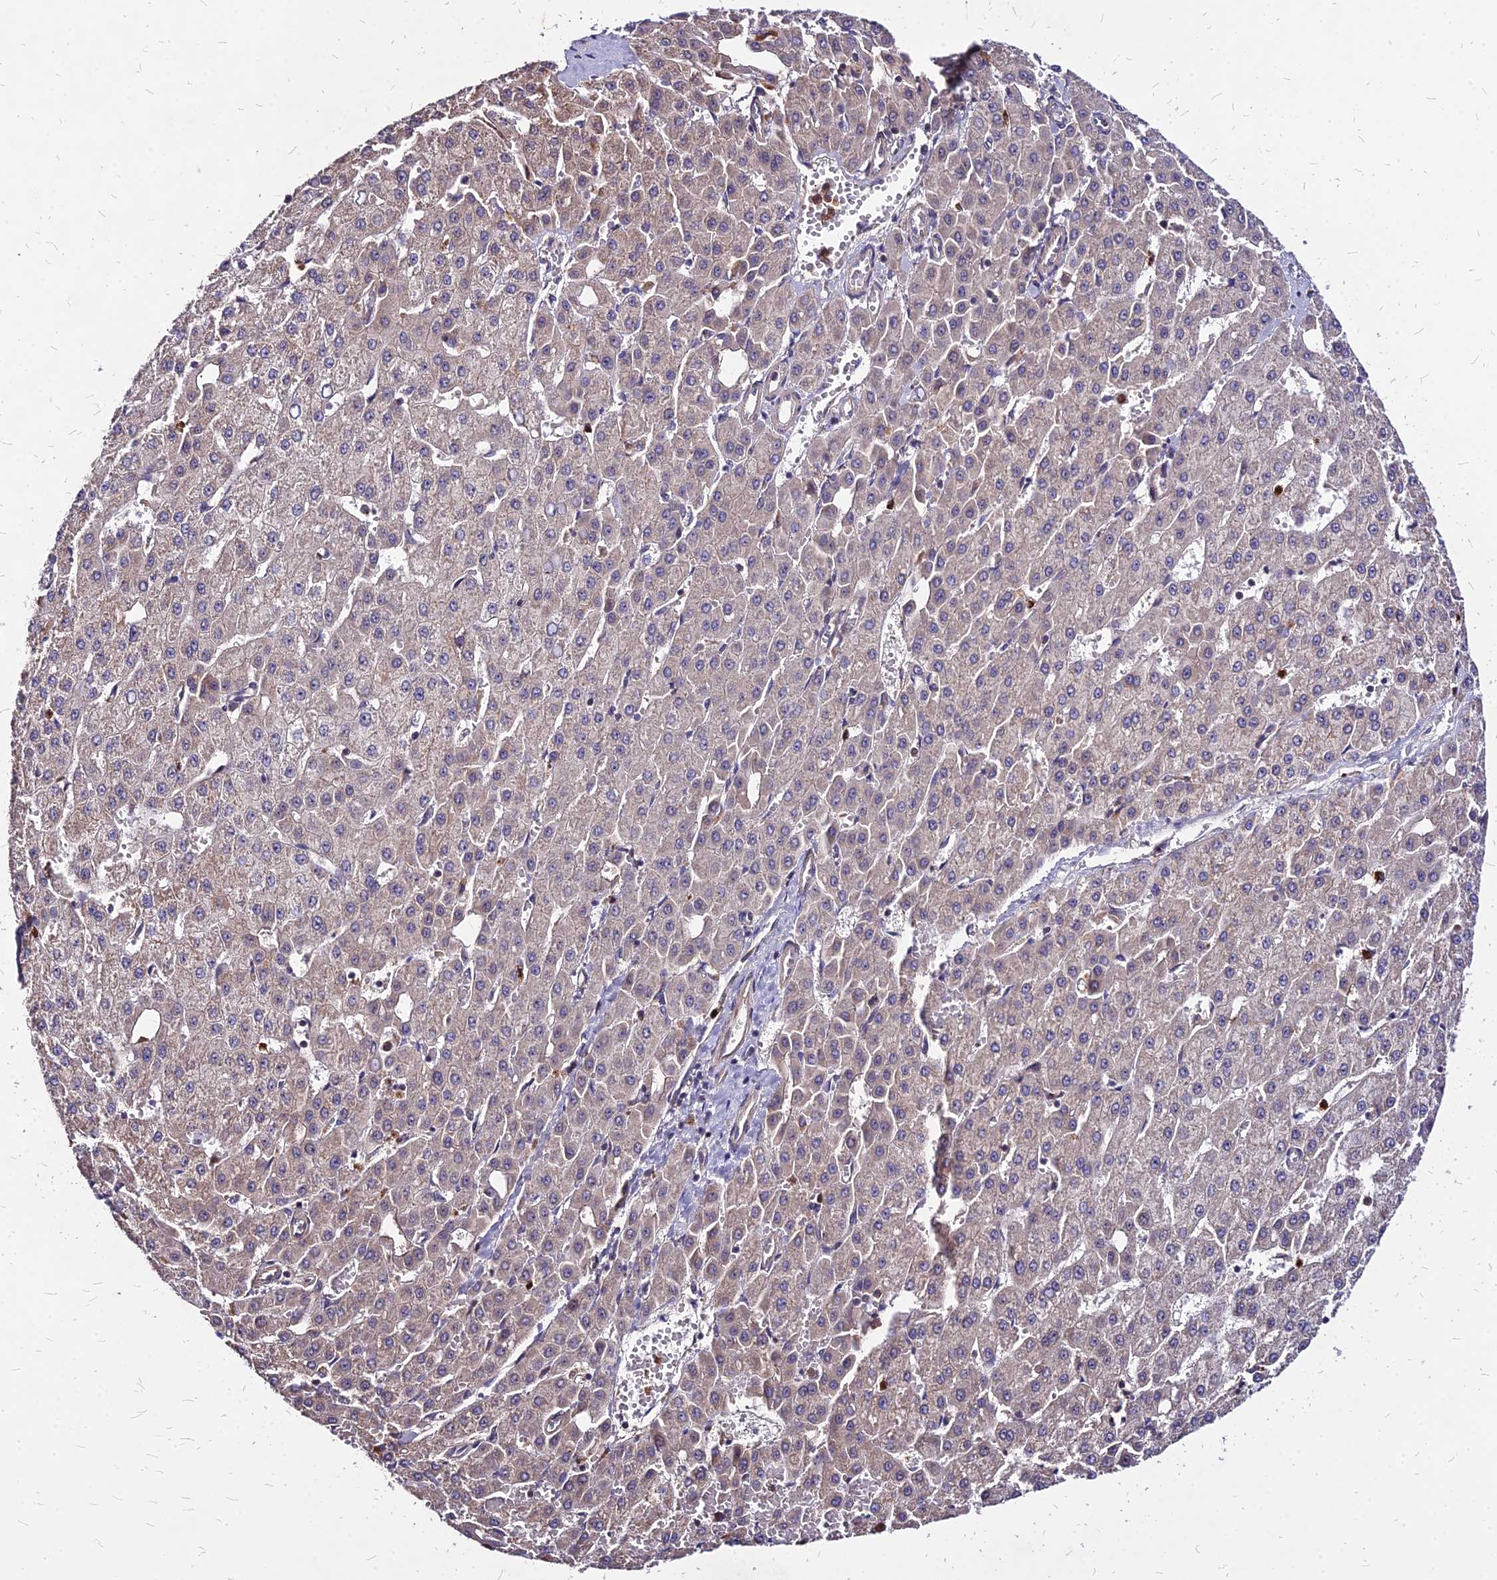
{"staining": {"intensity": "negative", "quantity": "none", "location": "none"}, "tissue": "liver cancer", "cell_type": "Tumor cells", "image_type": "cancer", "snomed": [{"axis": "morphology", "description": "Carcinoma, Hepatocellular, NOS"}, {"axis": "topography", "description": "Liver"}], "caption": "Photomicrograph shows no significant protein staining in tumor cells of liver cancer (hepatocellular carcinoma).", "gene": "APBA3", "patient": {"sex": "male", "age": 47}}